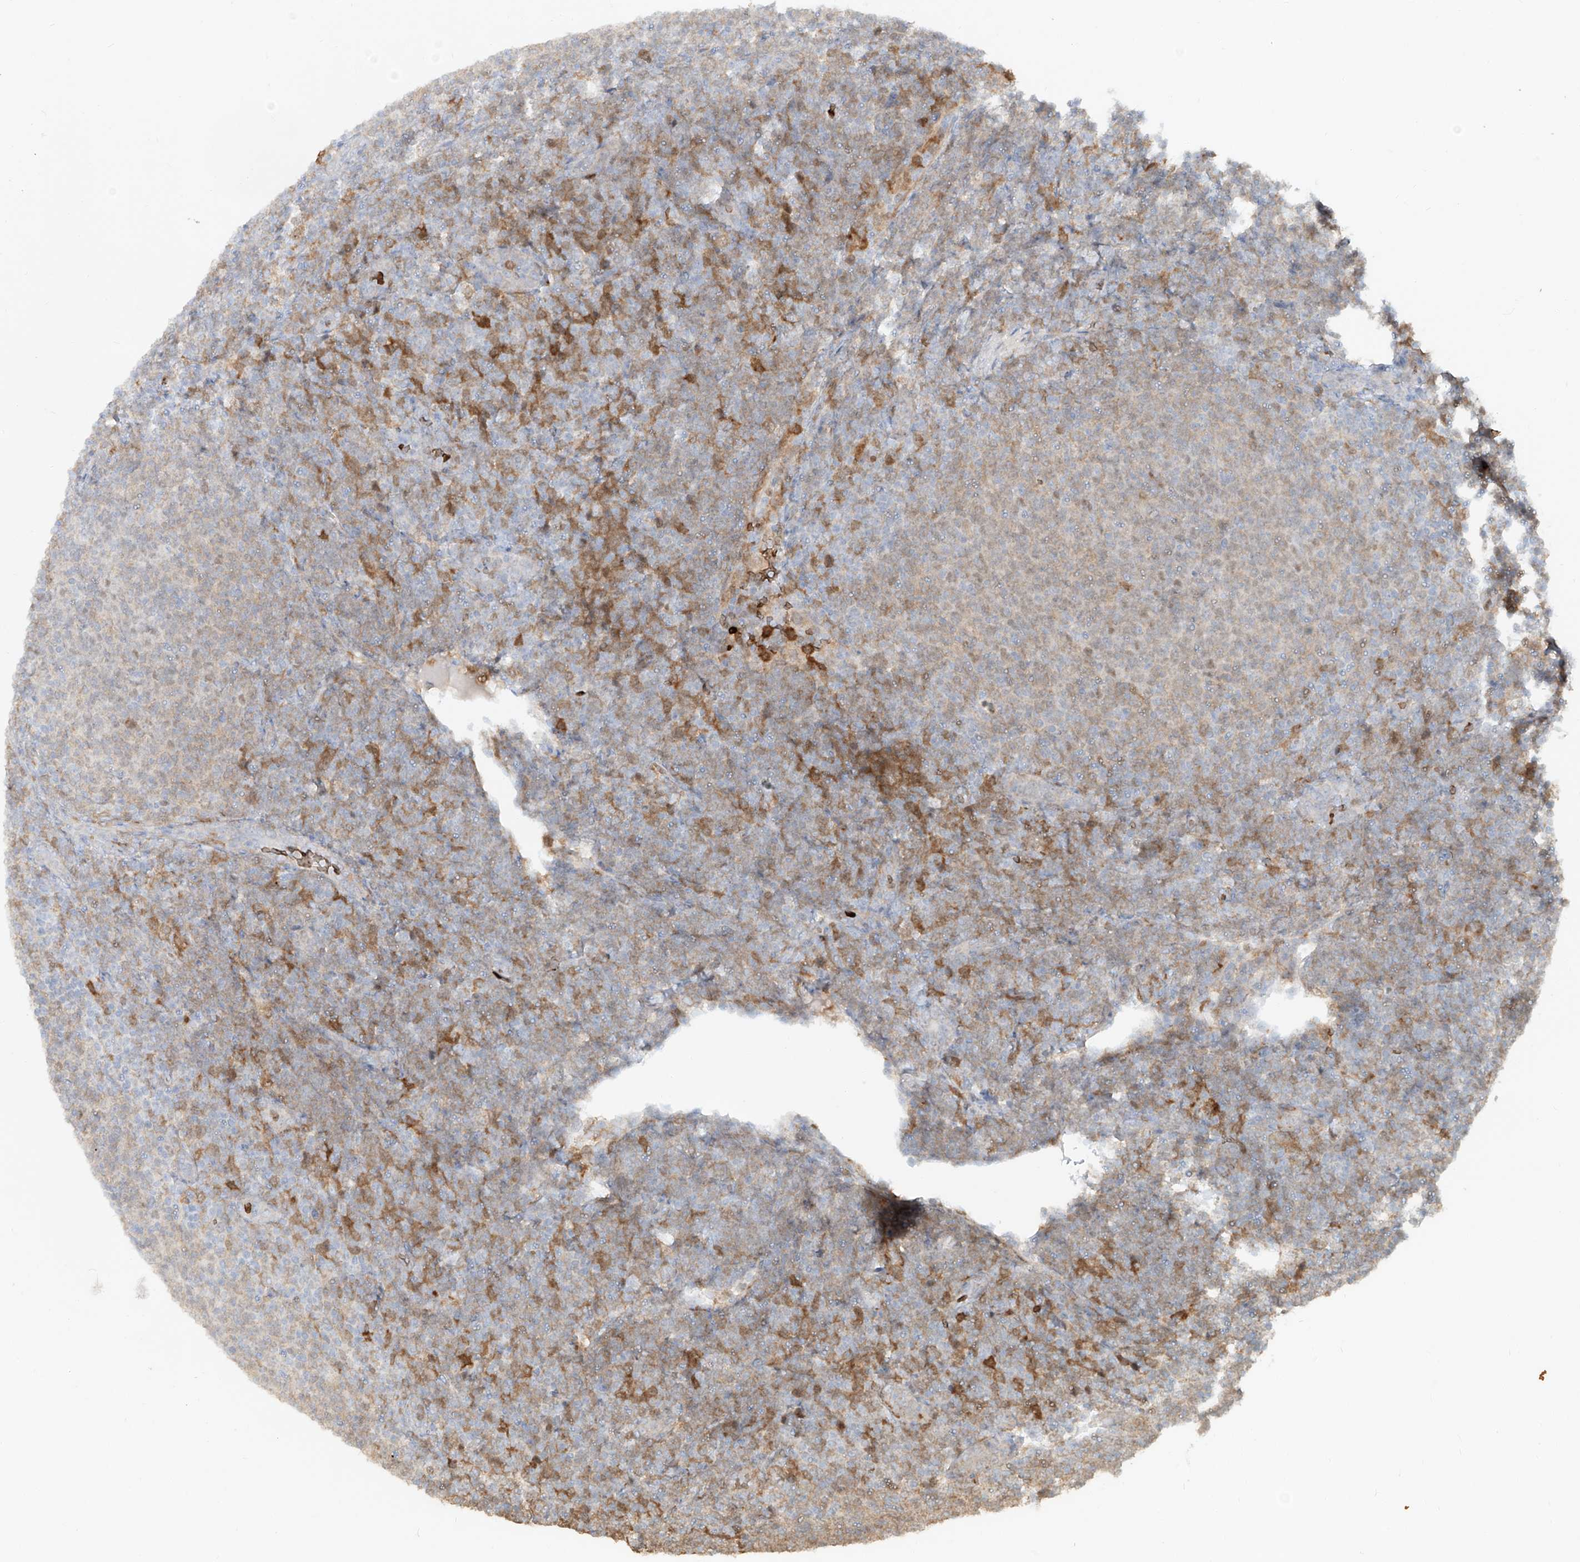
{"staining": {"intensity": "negative", "quantity": "none", "location": "none"}, "tissue": "lymphoma", "cell_type": "Tumor cells", "image_type": "cancer", "snomed": [{"axis": "morphology", "description": "Malignant lymphoma, non-Hodgkin's type, Low grade"}, {"axis": "topography", "description": "Lymph node"}], "caption": "There is no significant expression in tumor cells of malignant lymphoma, non-Hodgkin's type (low-grade).", "gene": "FGD2", "patient": {"sex": "male", "age": 66}}